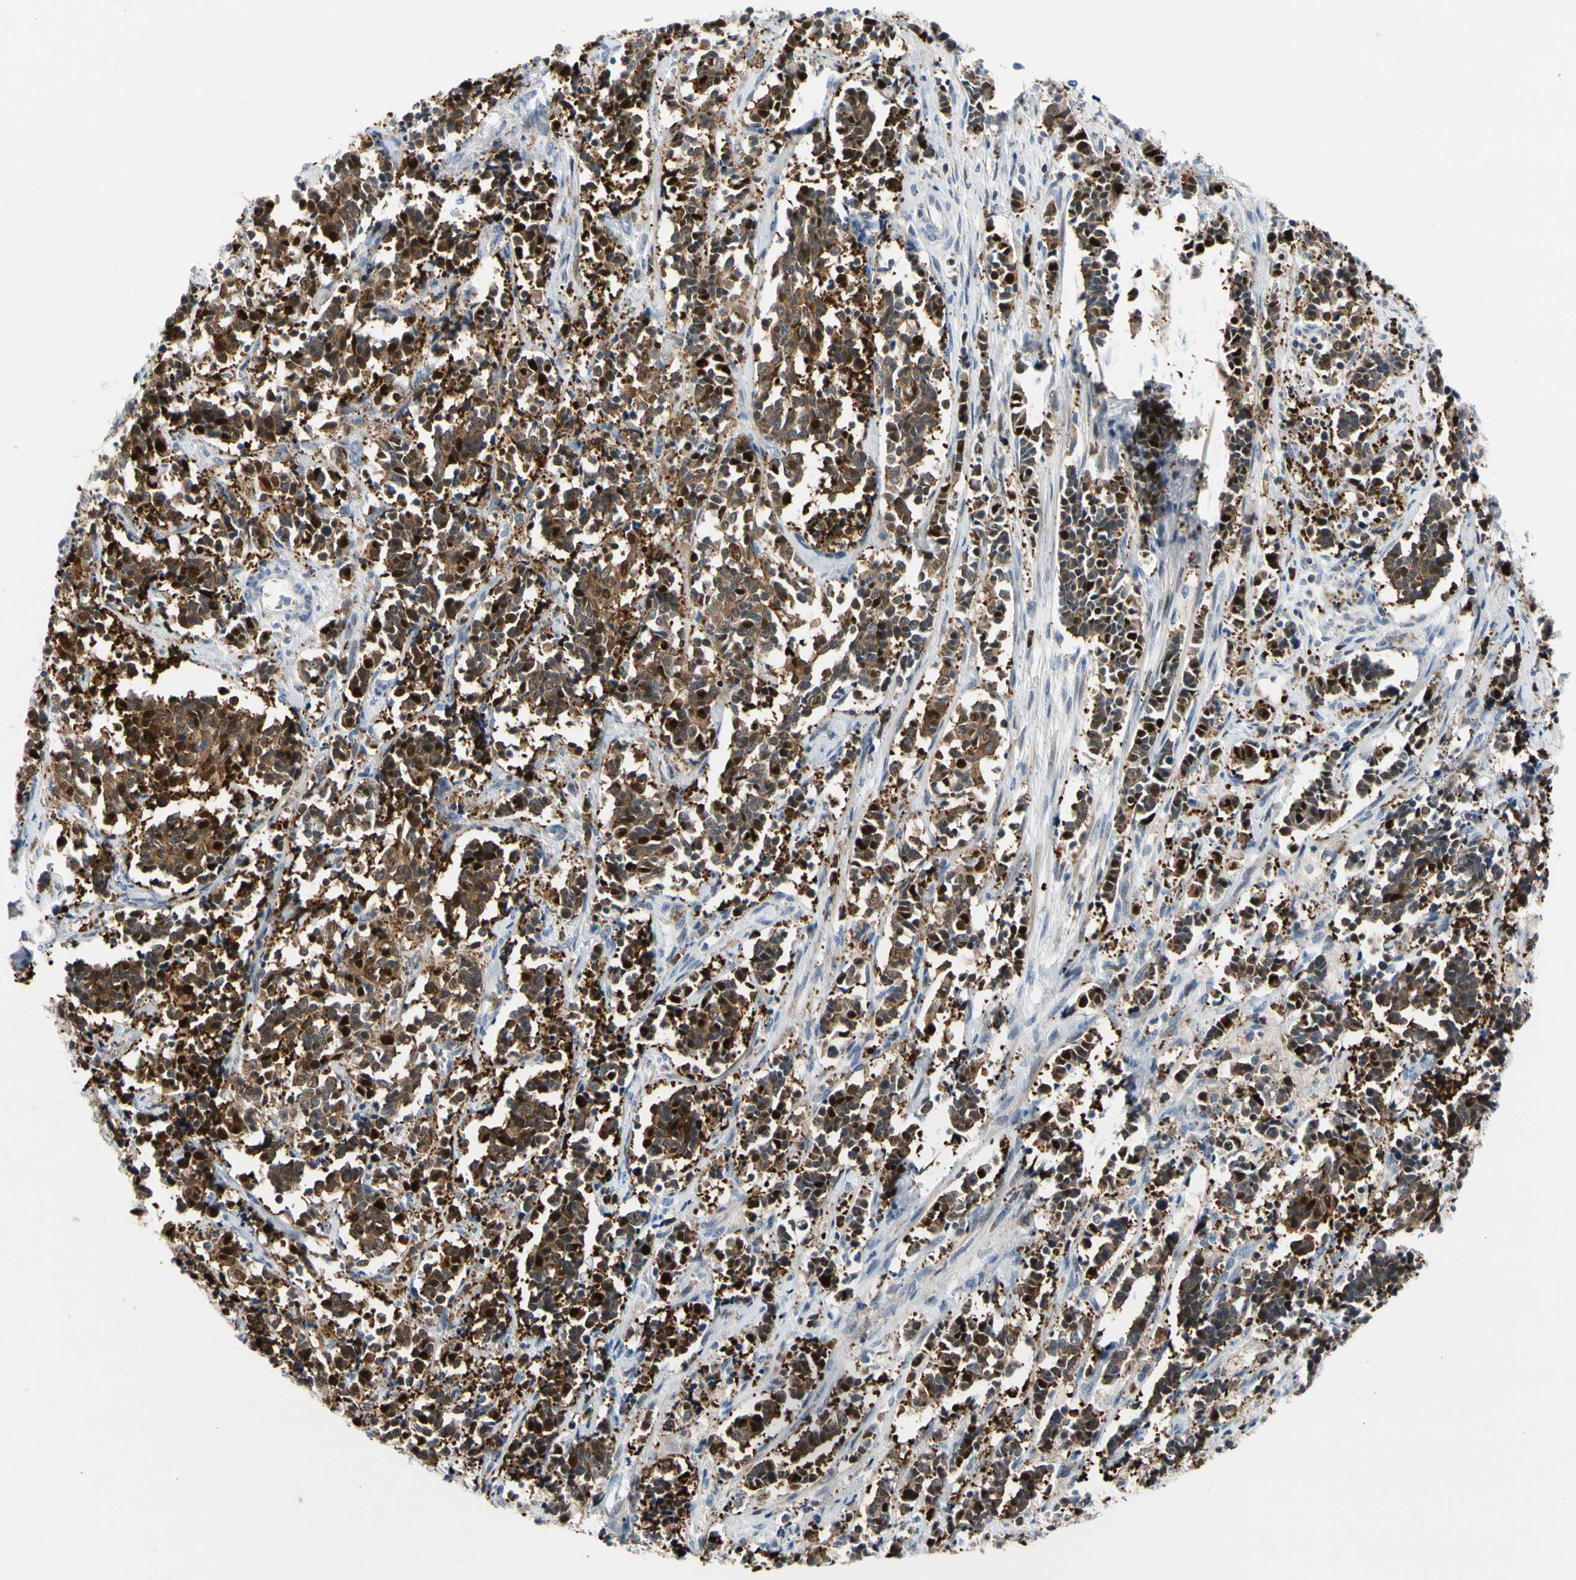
{"staining": {"intensity": "strong", "quantity": ">75%", "location": "cytoplasmic/membranous,nuclear"}, "tissue": "cervical cancer", "cell_type": "Tumor cells", "image_type": "cancer", "snomed": [{"axis": "morphology", "description": "Squamous cell carcinoma, NOS"}, {"axis": "topography", "description": "Cervix"}], "caption": "Cervical cancer tissue displays strong cytoplasmic/membranous and nuclear positivity in approximately >75% of tumor cells", "gene": "HMGCR", "patient": {"sex": "female", "age": 35}}